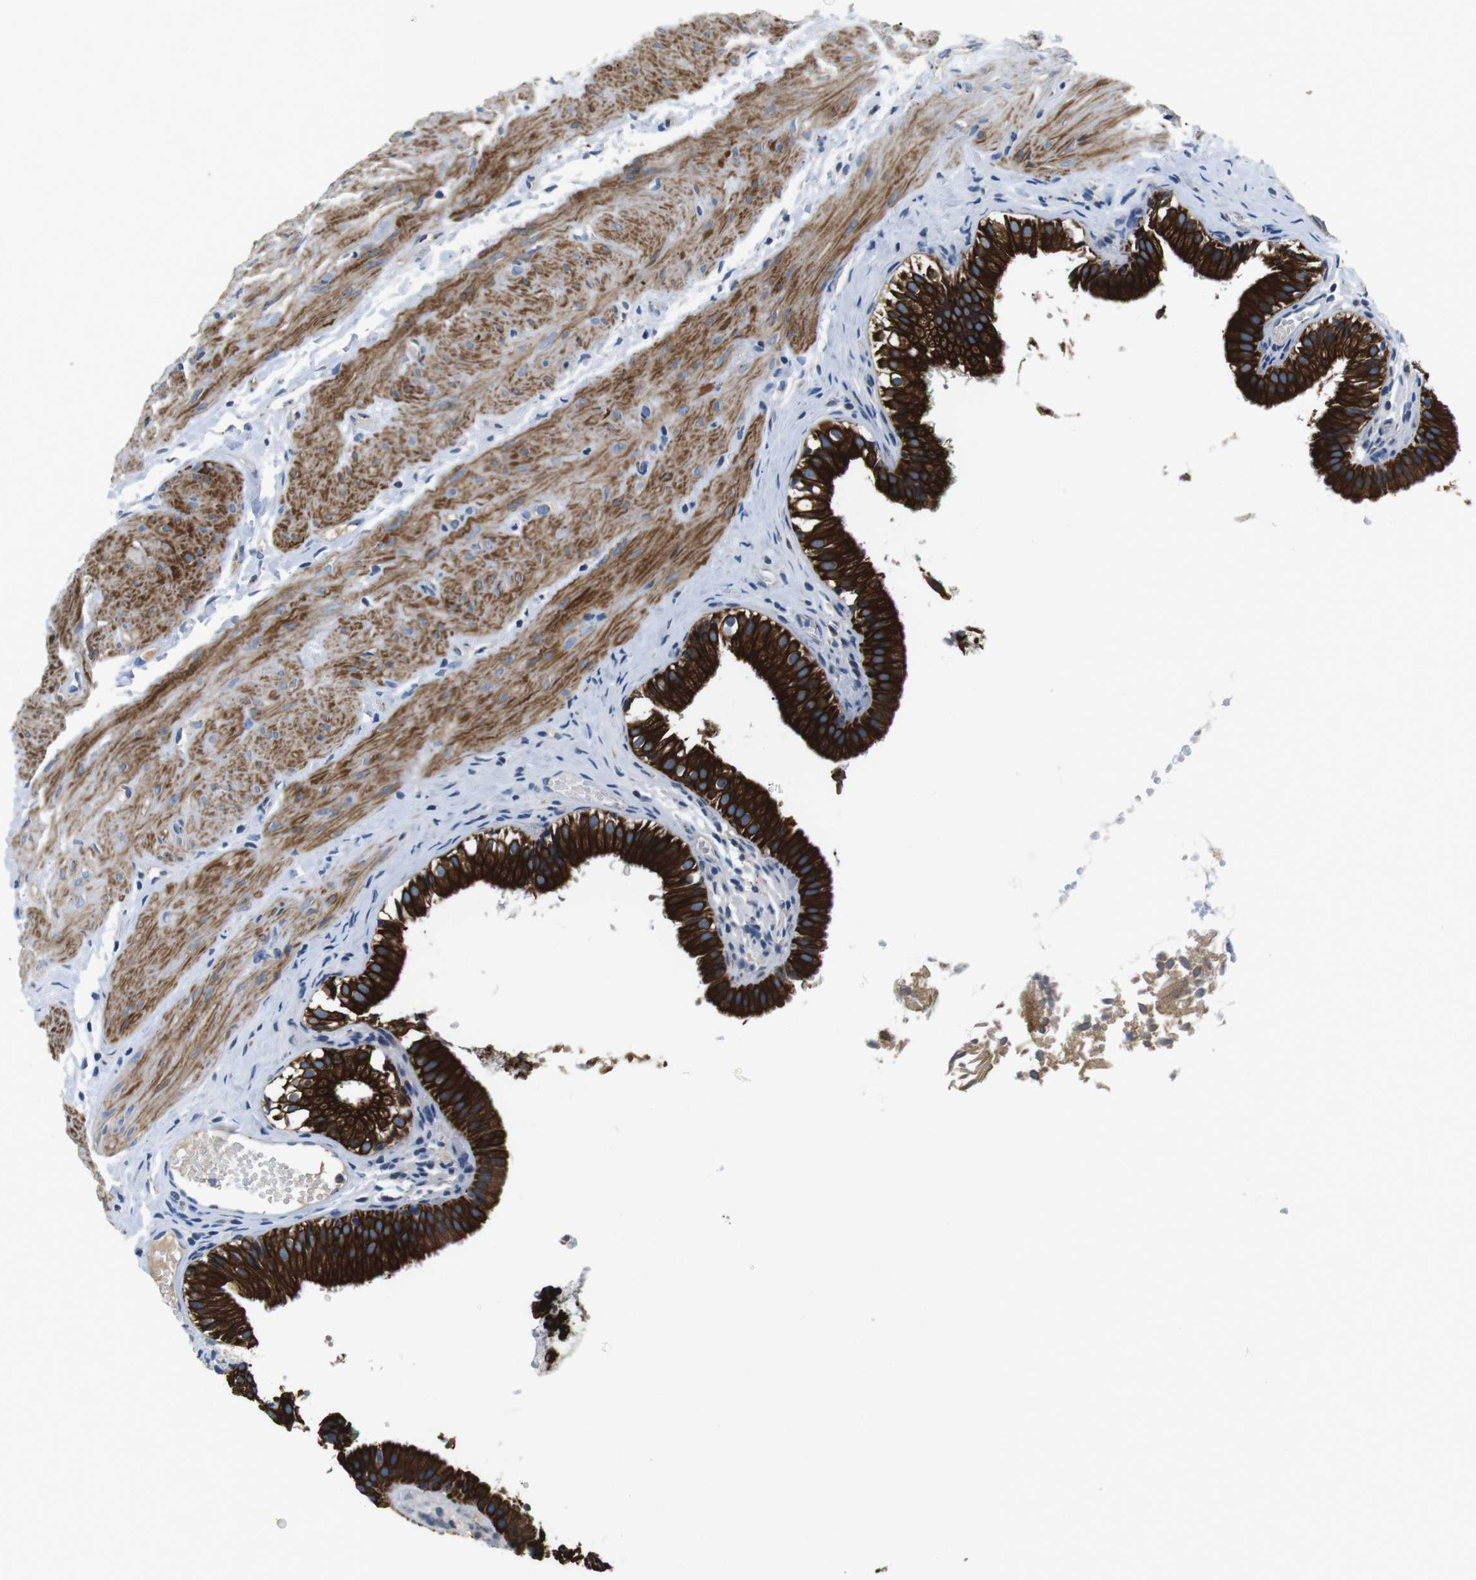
{"staining": {"intensity": "strong", "quantity": ">75%", "location": "cytoplasmic/membranous"}, "tissue": "gallbladder", "cell_type": "Glandular cells", "image_type": "normal", "snomed": [{"axis": "morphology", "description": "Normal tissue, NOS"}, {"axis": "topography", "description": "Gallbladder"}], "caption": "Brown immunohistochemical staining in normal gallbladder shows strong cytoplasmic/membranous staining in approximately >75% of glandular cells. (IHC, brightfield microscopy, high magnification).", "gene": "UNC5CL", "patient": {"sex": "female", "age": 26}}